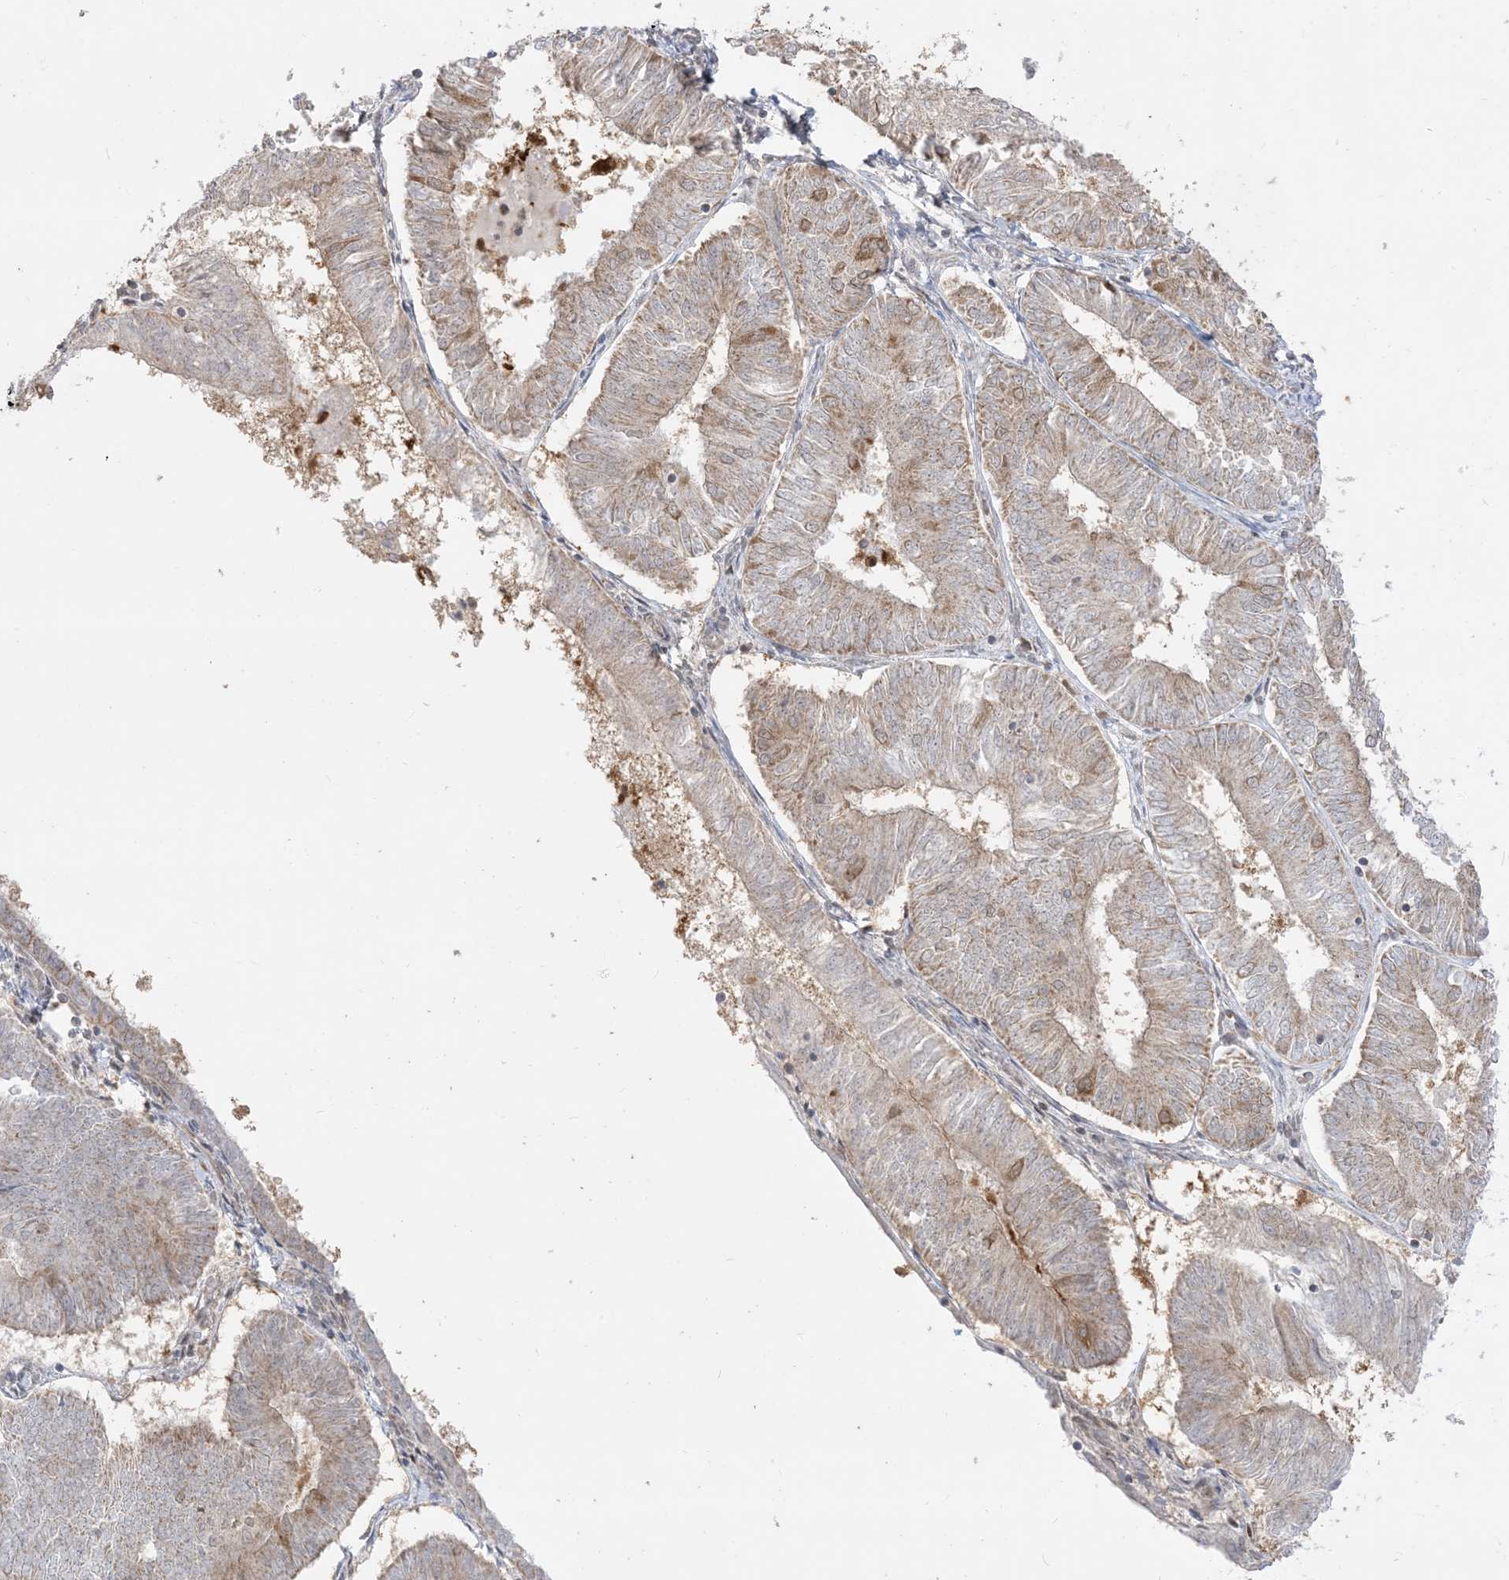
{"staining": {"intensity": "weak", "quantity": "25%-75%", "location": "cytoplasmic/membranous"}, "tissue": "endometrial cancer", "cell_type": "Tumor cells", "image_type": "cancer", "snomed": [{"axis": "morphology", "description": "Adenocarcinoma, NOS"}, {"axis": "topography", "description": "Endometrium"}], "caption": "Immunohistochemical staining of human adenocarcinoma (endometrial) exhibits low levels of weak cytoplasmic/membranous expression in about 25%-75% of tumor cells.", "gene": "KANSL3", "patient": {"sex": "female", "age": 58}}